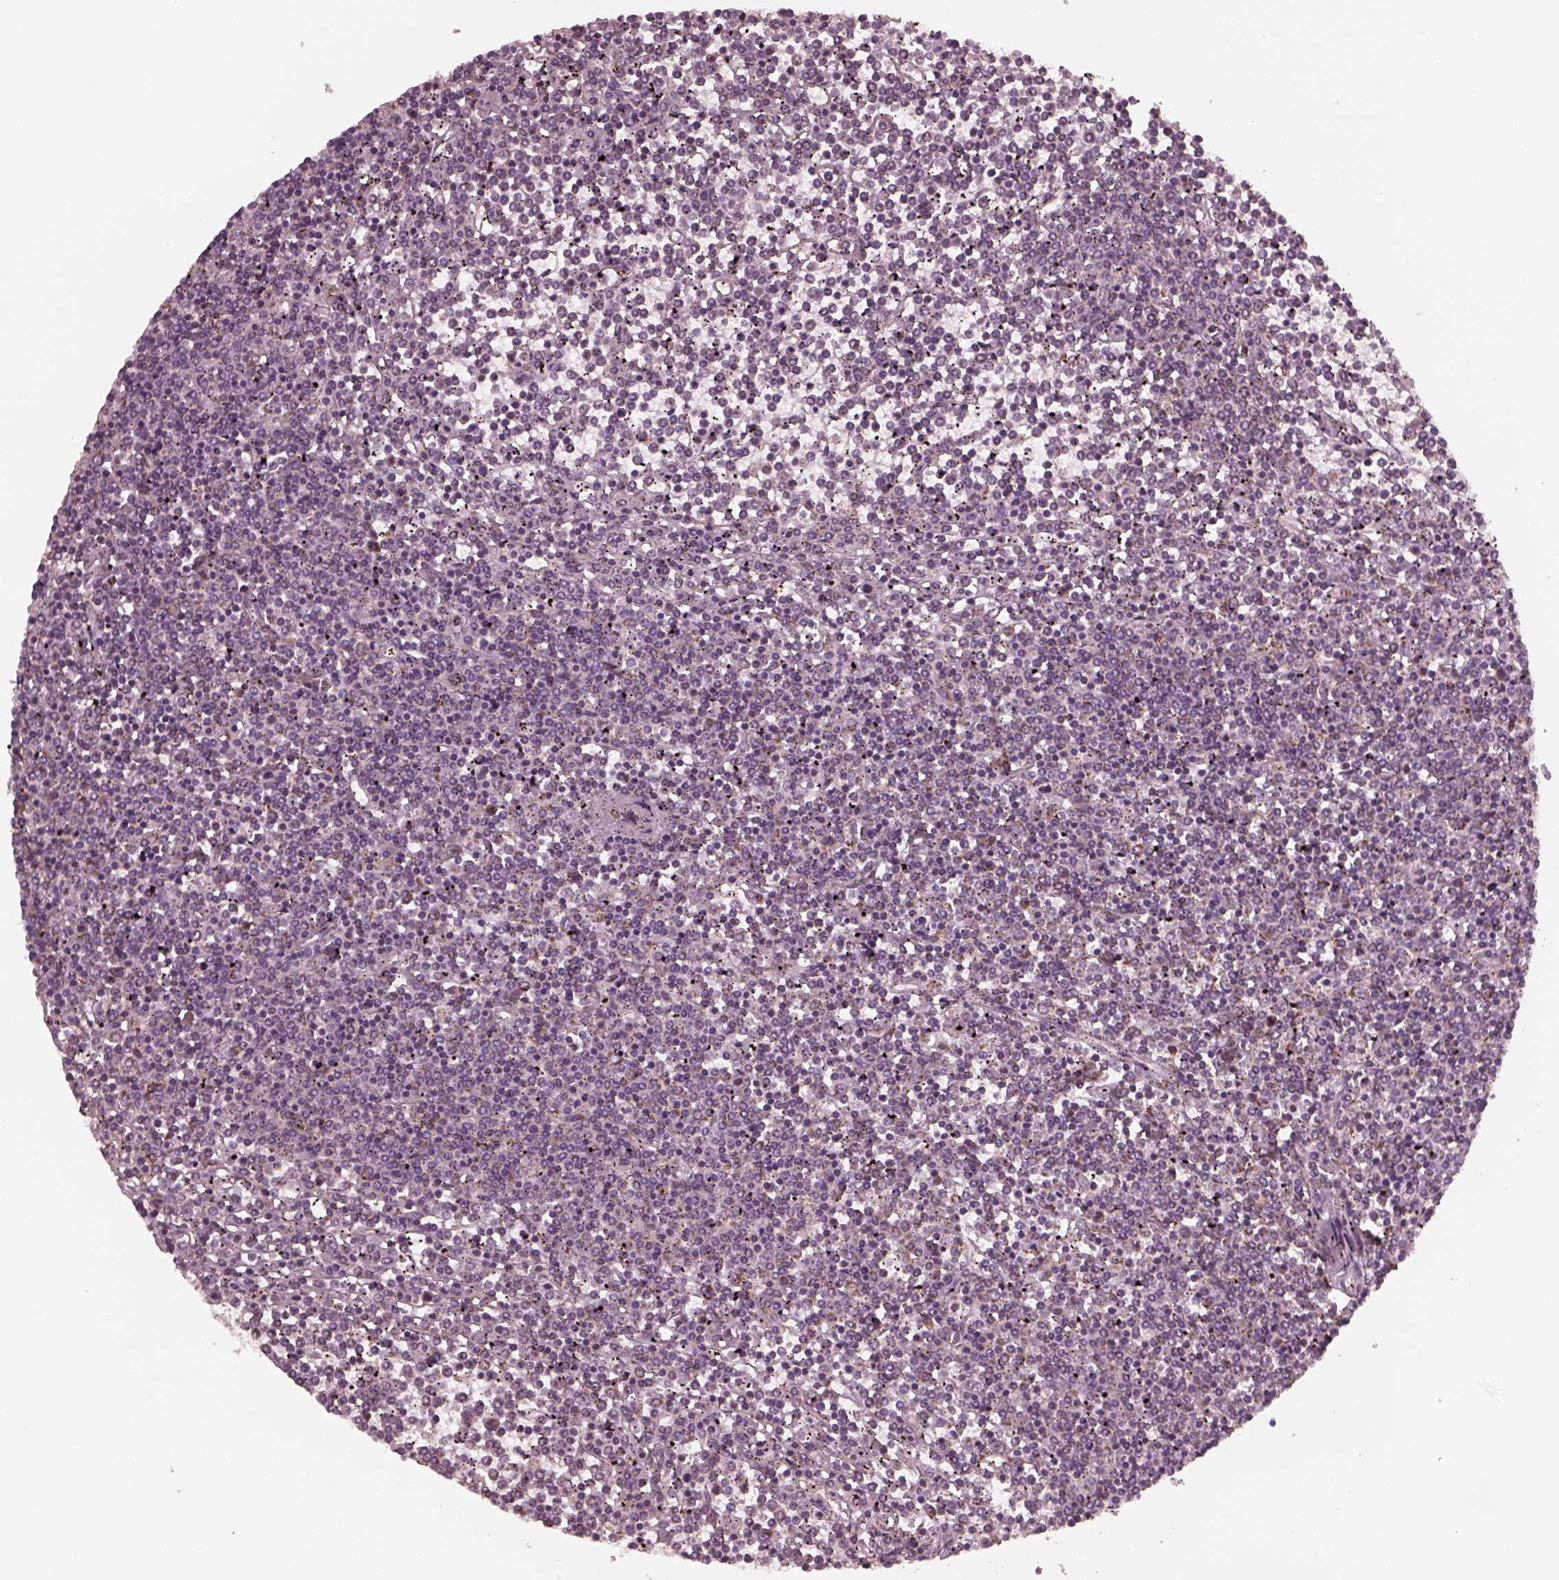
{"staining": {"intensity": "weak", "quantity": "<25%", "location": "cytoplasmic/membranous"}, "tissue": "lymphoma", "cell_type": "Tumor cells", "image_type": "cancer", "snomed": [{"axis": "morphology", "description": "Malignant lymphoma, non-Hodgkin's type, Low grade"}, {"axis": "topography", "description": "Spleen"}], "caption": "Lymphoma was stained to show a protein in brown. There is no significant expression in tumor cells. (DAB immunohistochemistry with hematoxylin counter stain).", "gene": "CELSR3", "patient": {"sex": "female", "age": 19}}